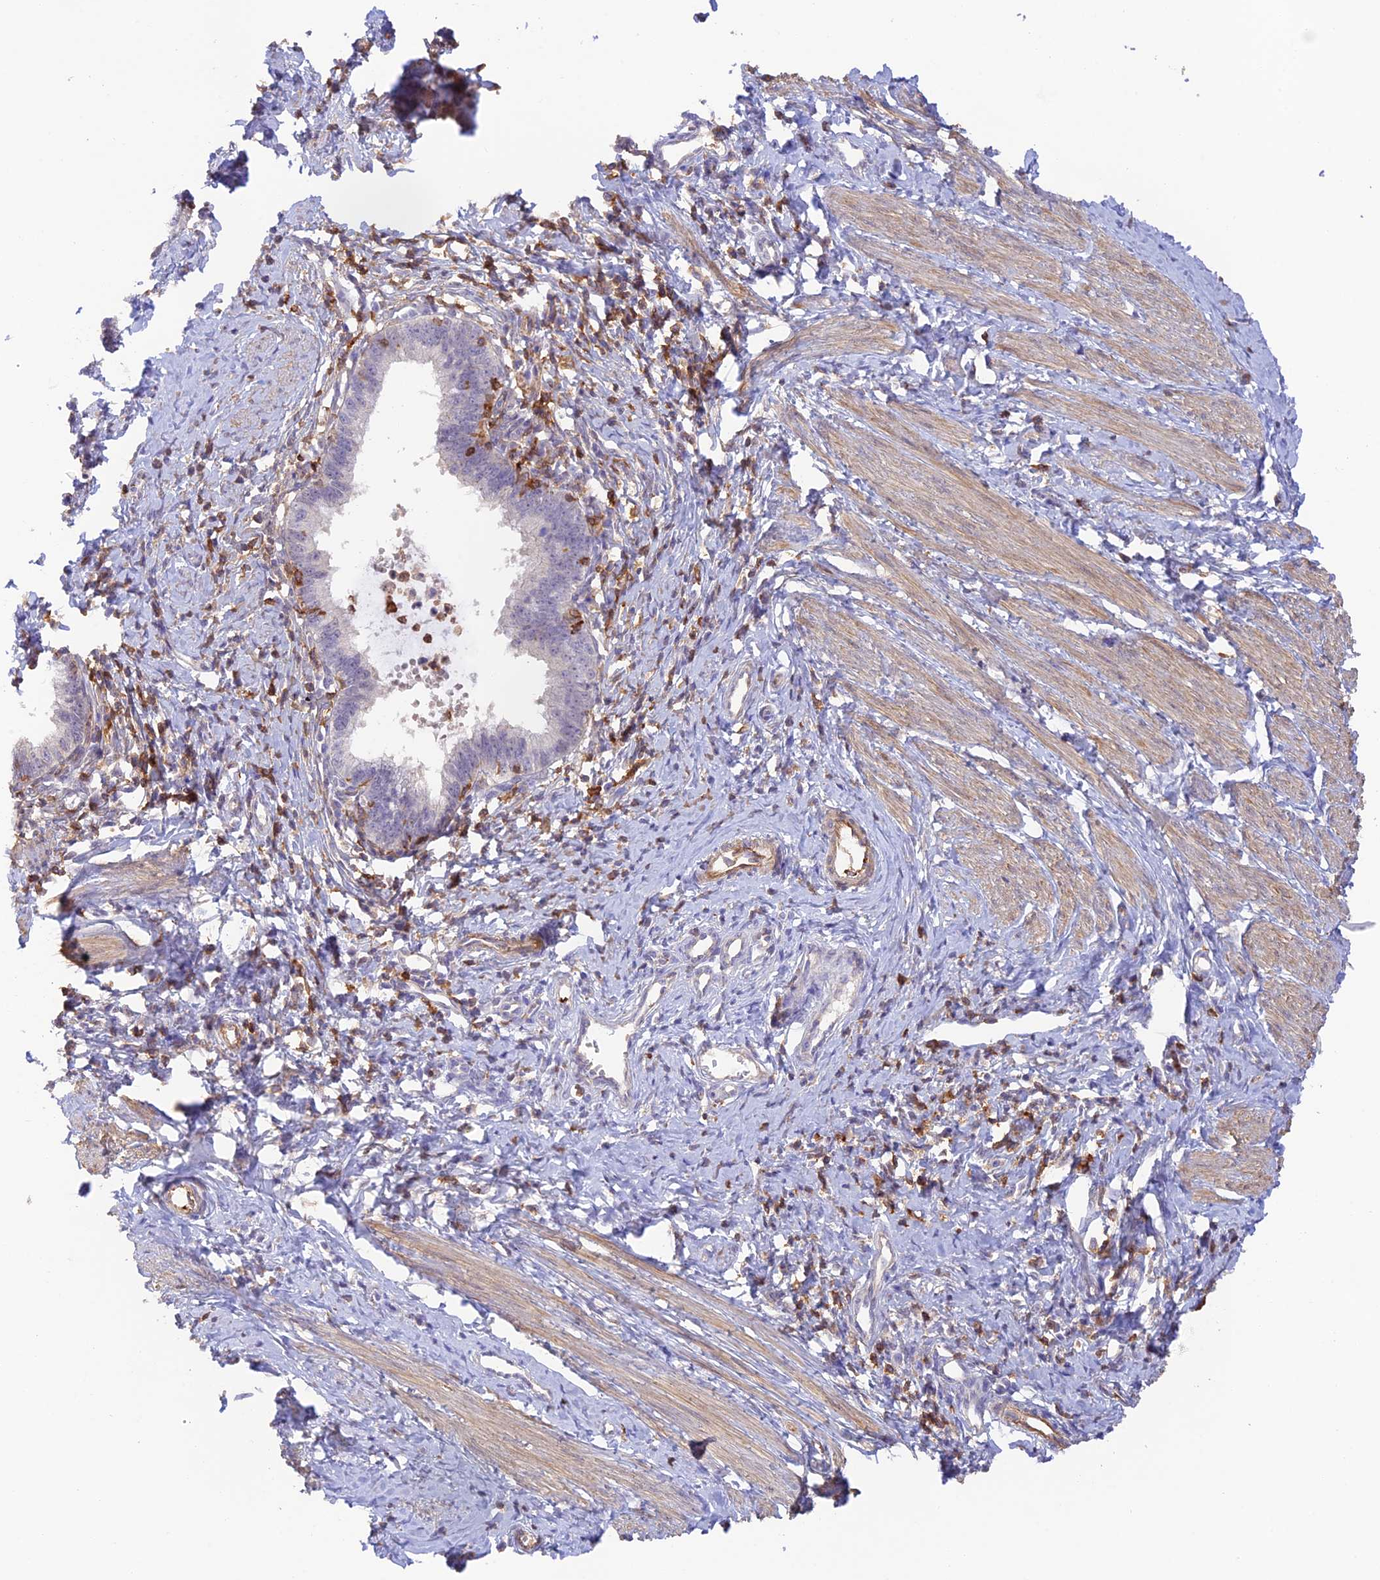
{"staining": {"intensity": "negative", "quantity": "none", "location": "none"}, "tissue": "cervical cancer", "cell_type": "Tumor cells", "image_type": "cancer", "snomed": [{"axis": "morphology", "description": "Adenocarcinoma, NOS"}, {"axis": "topography", "description": "Cervix"}], "caption": "IHC of human cervical adenocarcinoma displays no staining in tumor cells.", "gene": "DENND1C", "patient": {"sex": "female", "age": 36}}